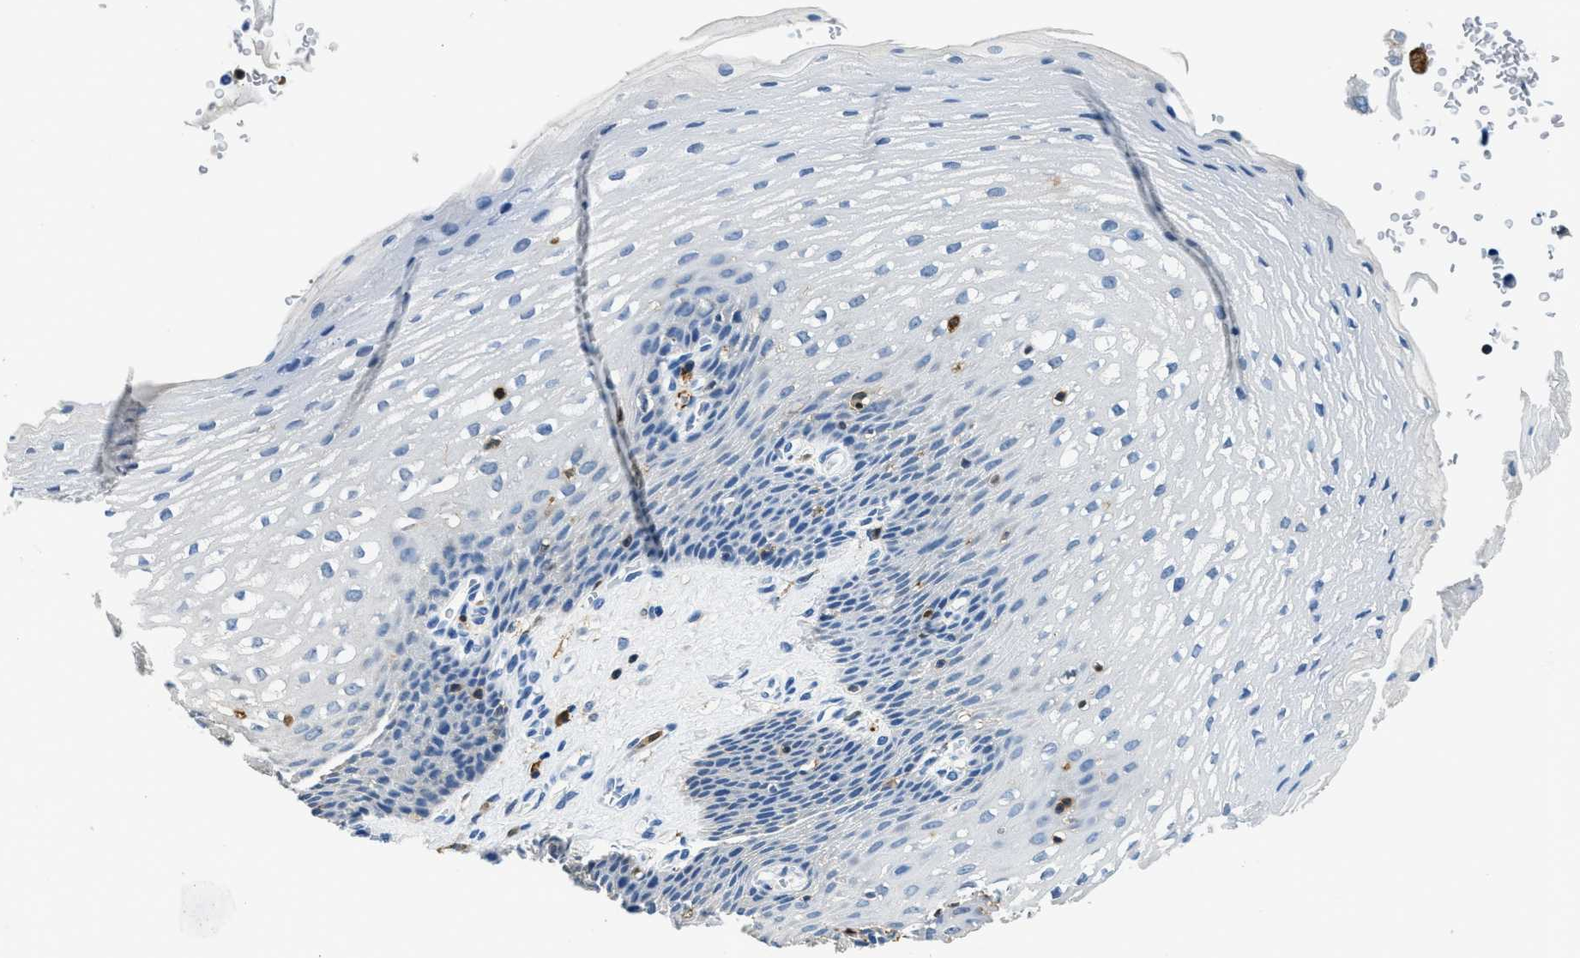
{"staining": {"intensity": "moderate", "quantity": "<25%", "location": "cytoplasmic/membranous"}, "tissue": "esophagus", "cell_type": "Squamous epithelial cells", "image_type": "normal", "snomed": [{"axis": "morphology", "description": "Normal tissue, NOS"}, {"axis": "topography", "description": "Esophagus"}], "caption": "Unremarkable esophagus was stained to show a protein in brown. There is low levels of moderate cytoplasmic/membranous positivity in approximately <25% of squamous epithelial cells.", "gene": "CAPG", "patient": {"sex": "male", "age": 48}}